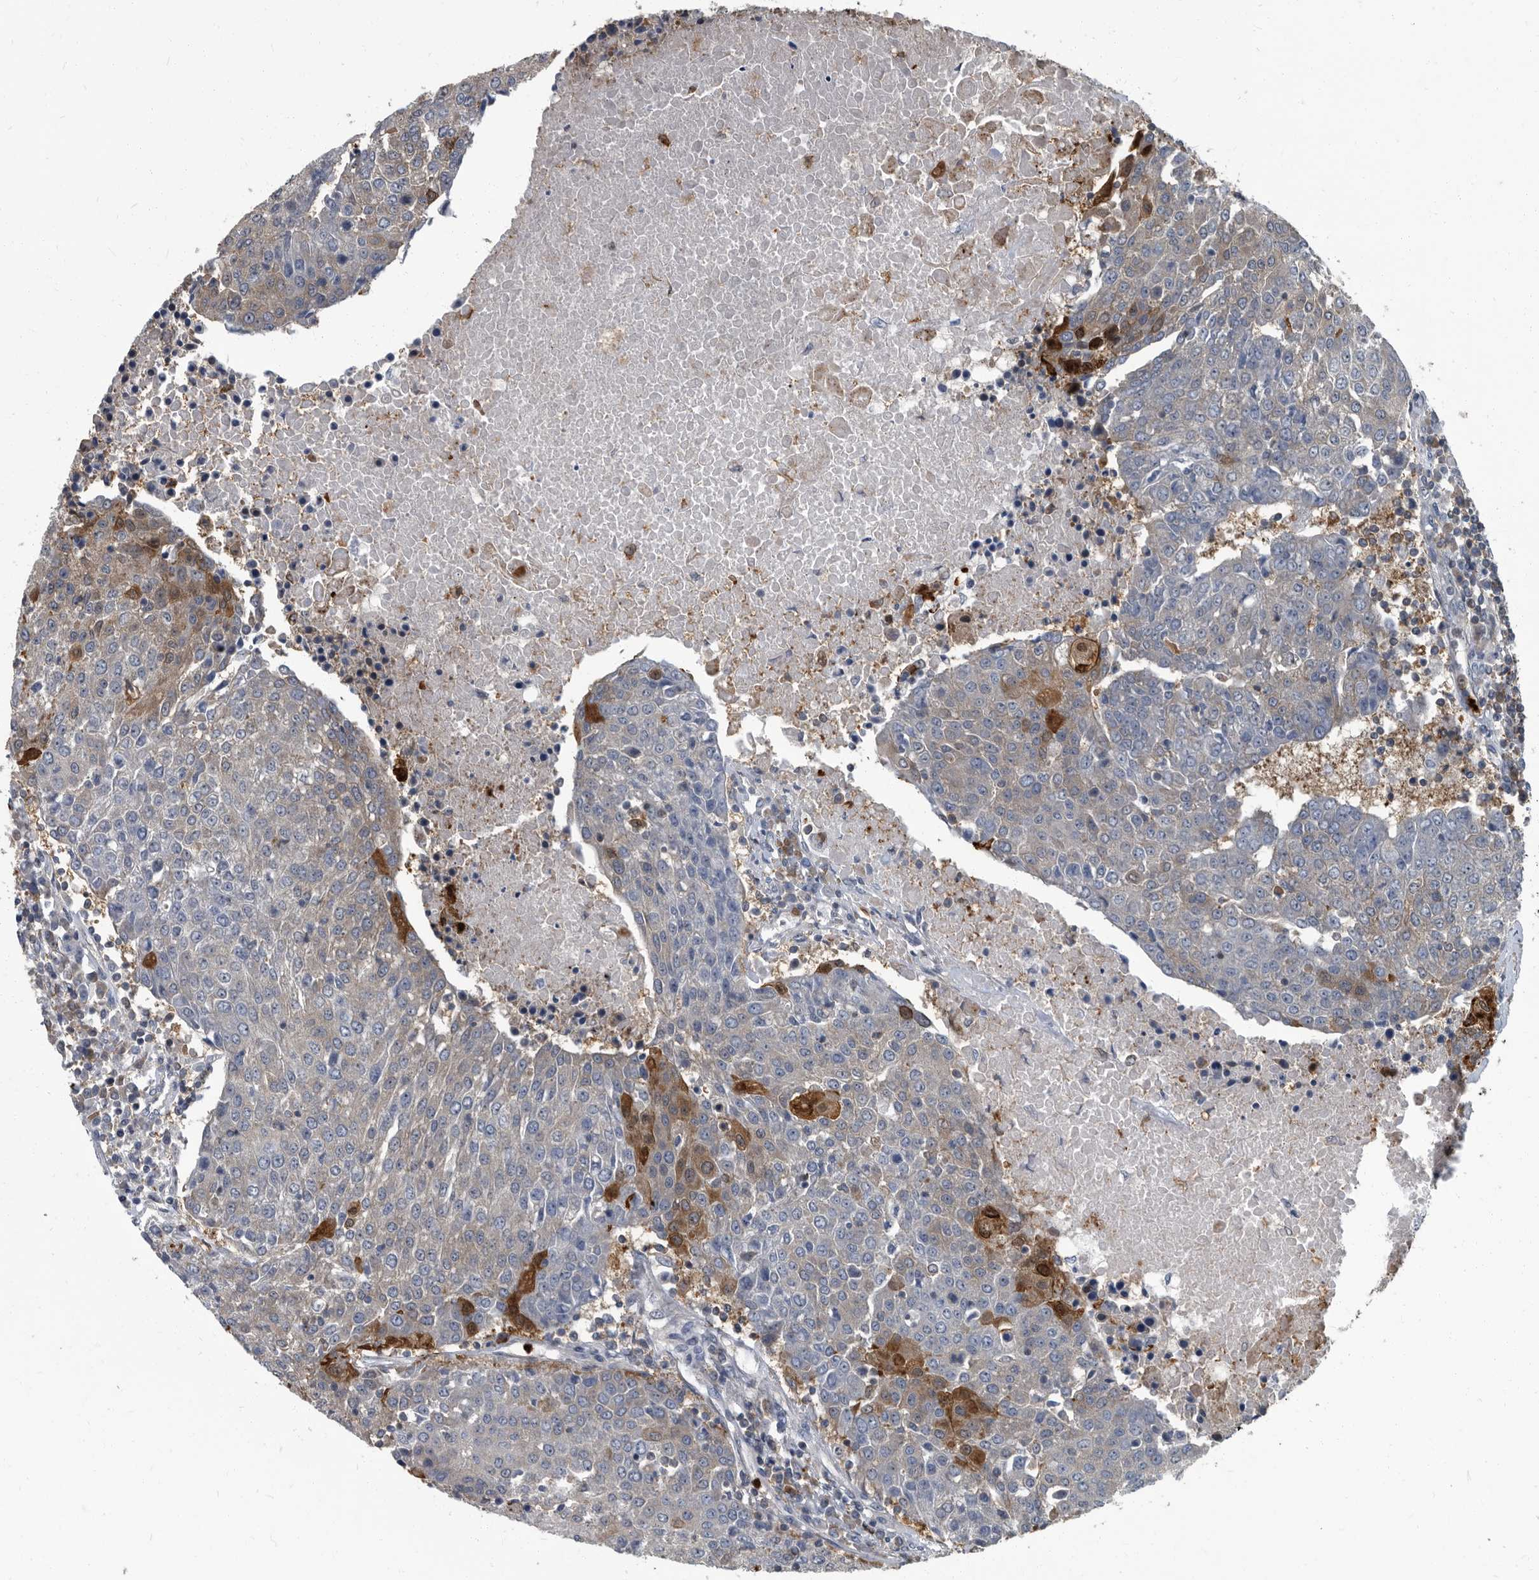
{"staining": {"intensity": "strong", "quantity": "<25%", "location": "cytoplasmic/membranous"}, "tissue": "urothelial cancer", "cell_type": "Tumor cells", "image_type": "cancer", "snomed": [{"axis": "morphology", "description": "Urothelial carcinoma, High grade"}, {"axis": "topography", "description": "Urinary bladder"}], "caption": "Tumor cells reveal strong cytoplasmic/membranous expression in approximately <25% of cells in urothelial cancer. (DAB = brown stain, brightfield microscopy at high magnification).", "gene": "CDV3", "patient": {"sex": "female", "age": 85}}